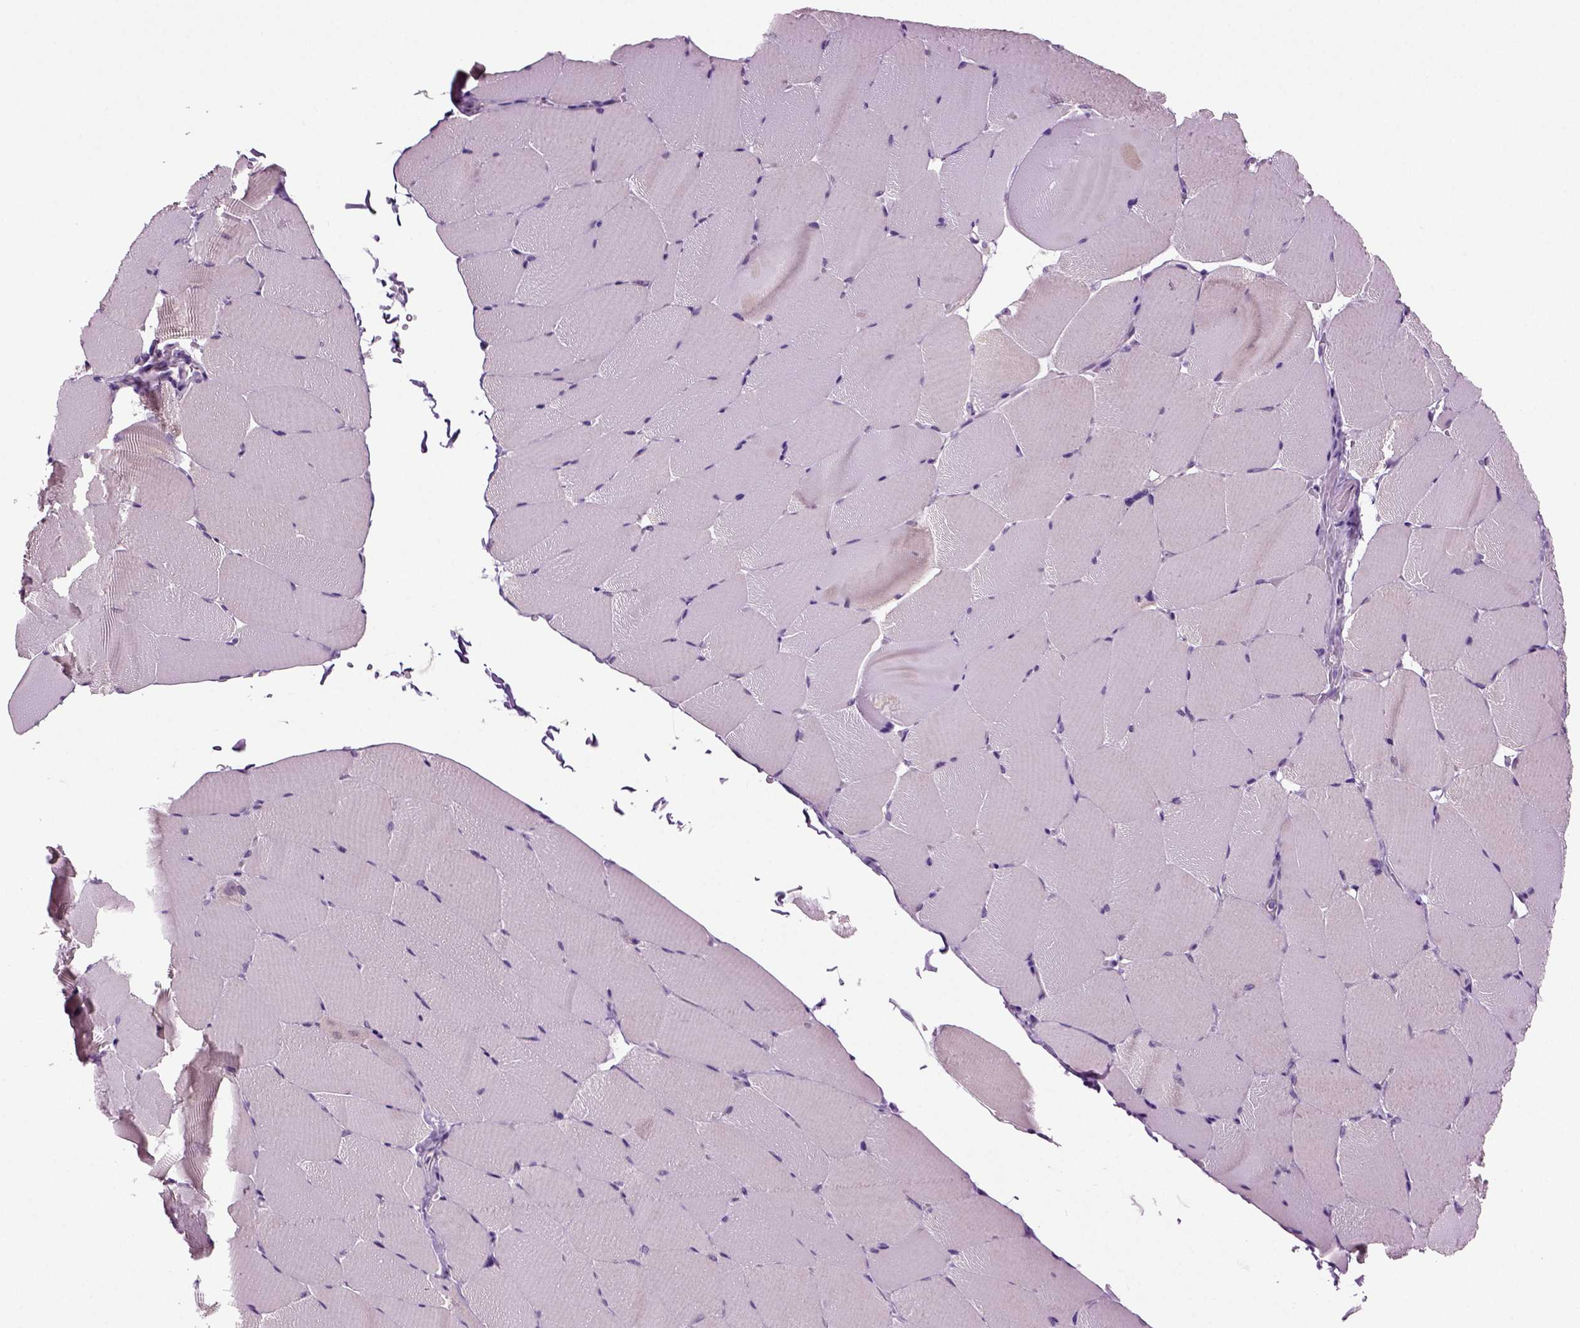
{"staining": {"intensity": "negative", "quantity": "none", "location": "none"}, "tissue": "skeletal muscle", "cell_type": "Myocytes", "image_type": "normal", "snomed": [{"axis": "morphology", "description": "Normal tissue, NOS"}, {"axis": "topography", "description": "Skeletal muscle"}], "caption": "A micrograph of human skeletal muscle is negative for staining in myocytes.", "gene": "COL9A2", "patient": {"sex": "female", "age": 37}}